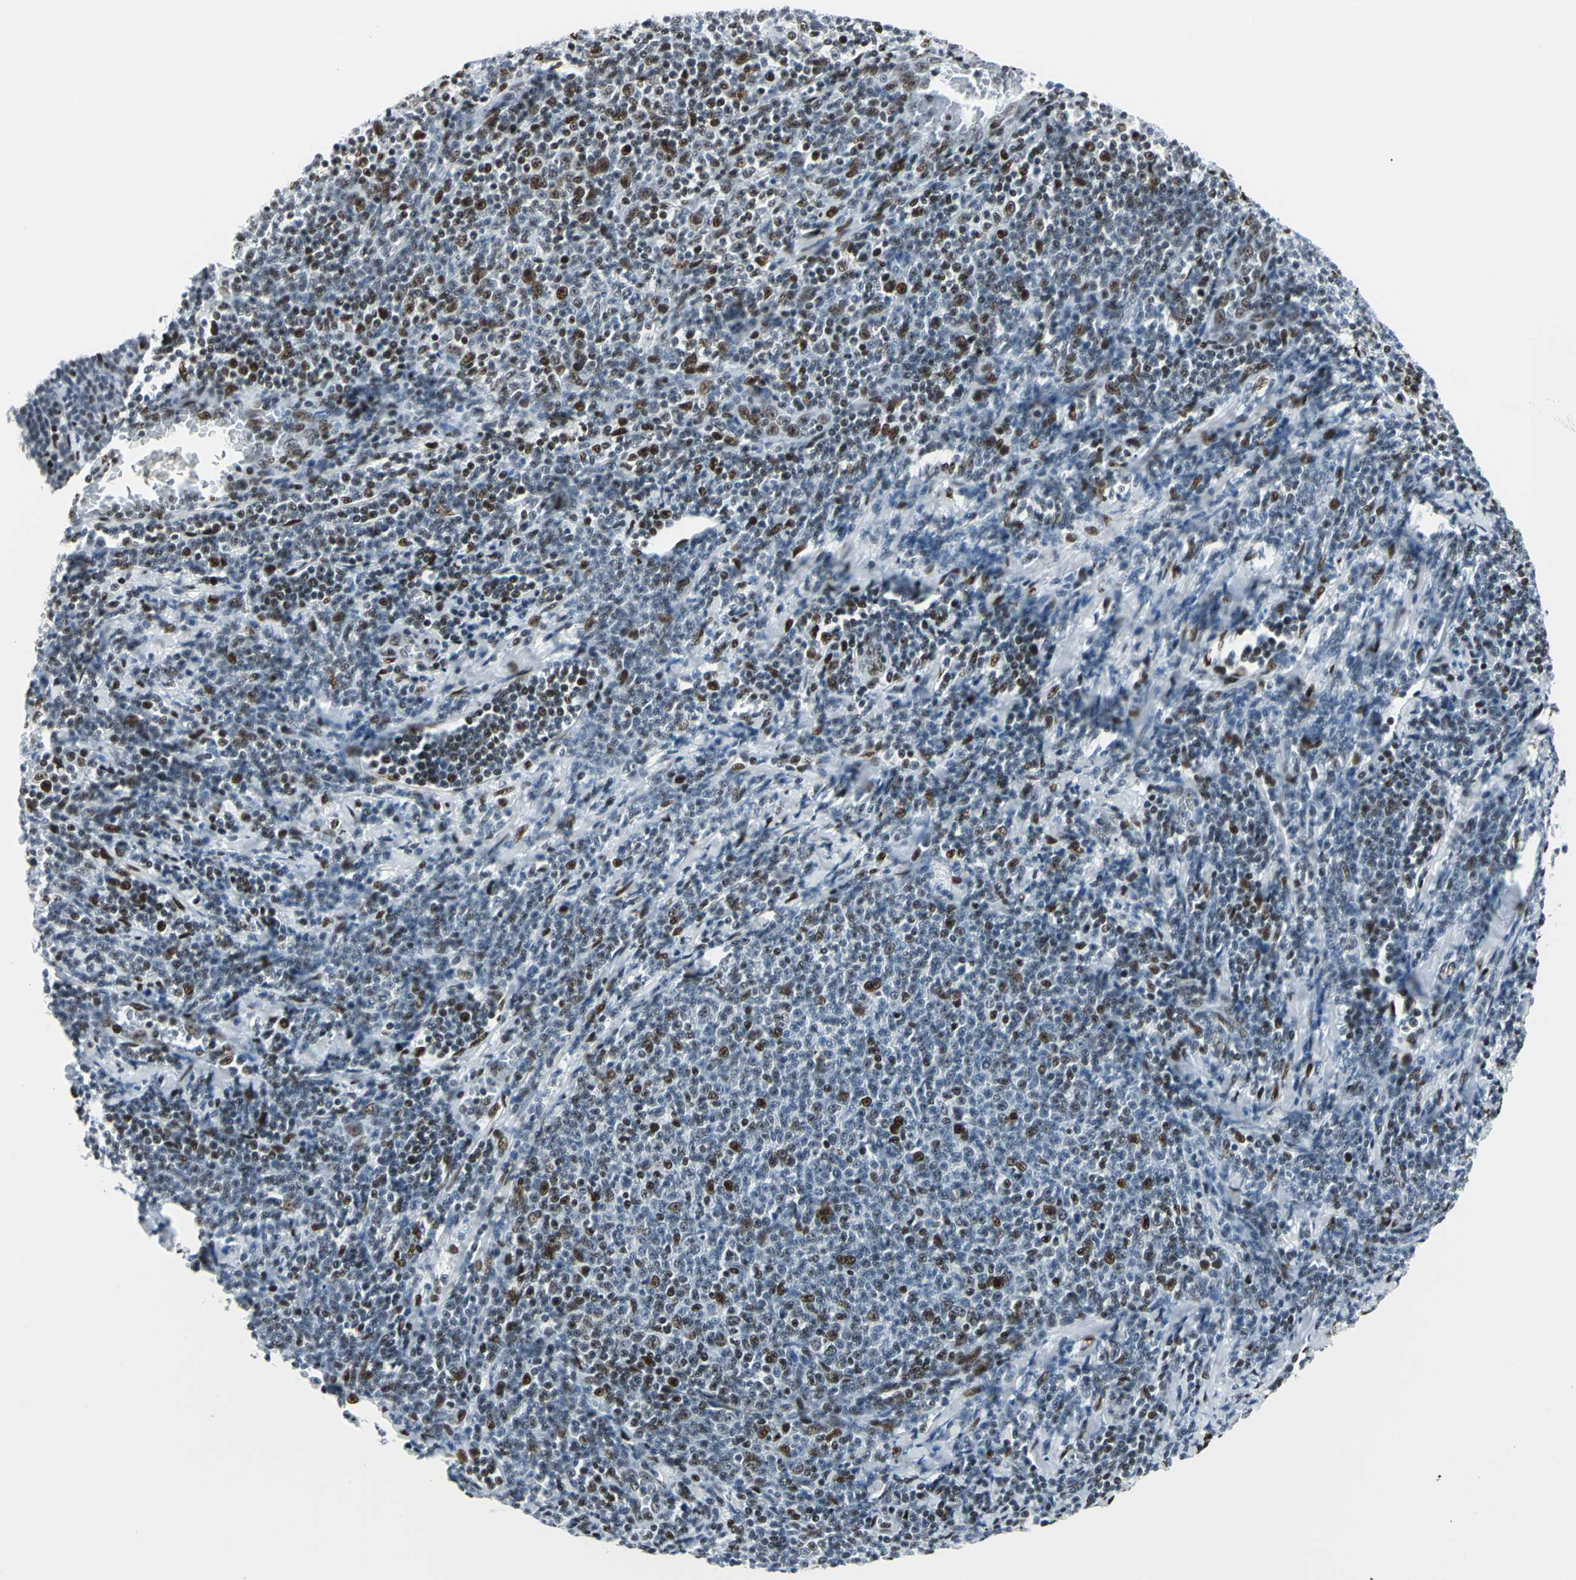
{"staining": {"intensity": "strong", "quantity": "<25%", "location": "nuclear"}, "tissue": "lymphoma", "cell_type": "Tumor cells", "image_type": "cancer", "snomed": [{"axis": "morphology", "description": "Malignant lymphoma, non-Hodgkin's type, Low grade"}, {"axis": "topography", "description": "Lymph node"}], "caption": "Strong nuclear staining is identified in approximately <25% of tumor cells in lymphoma.", "gene": "HDAC2", "patient": {"sex": "male", "age": 66}}